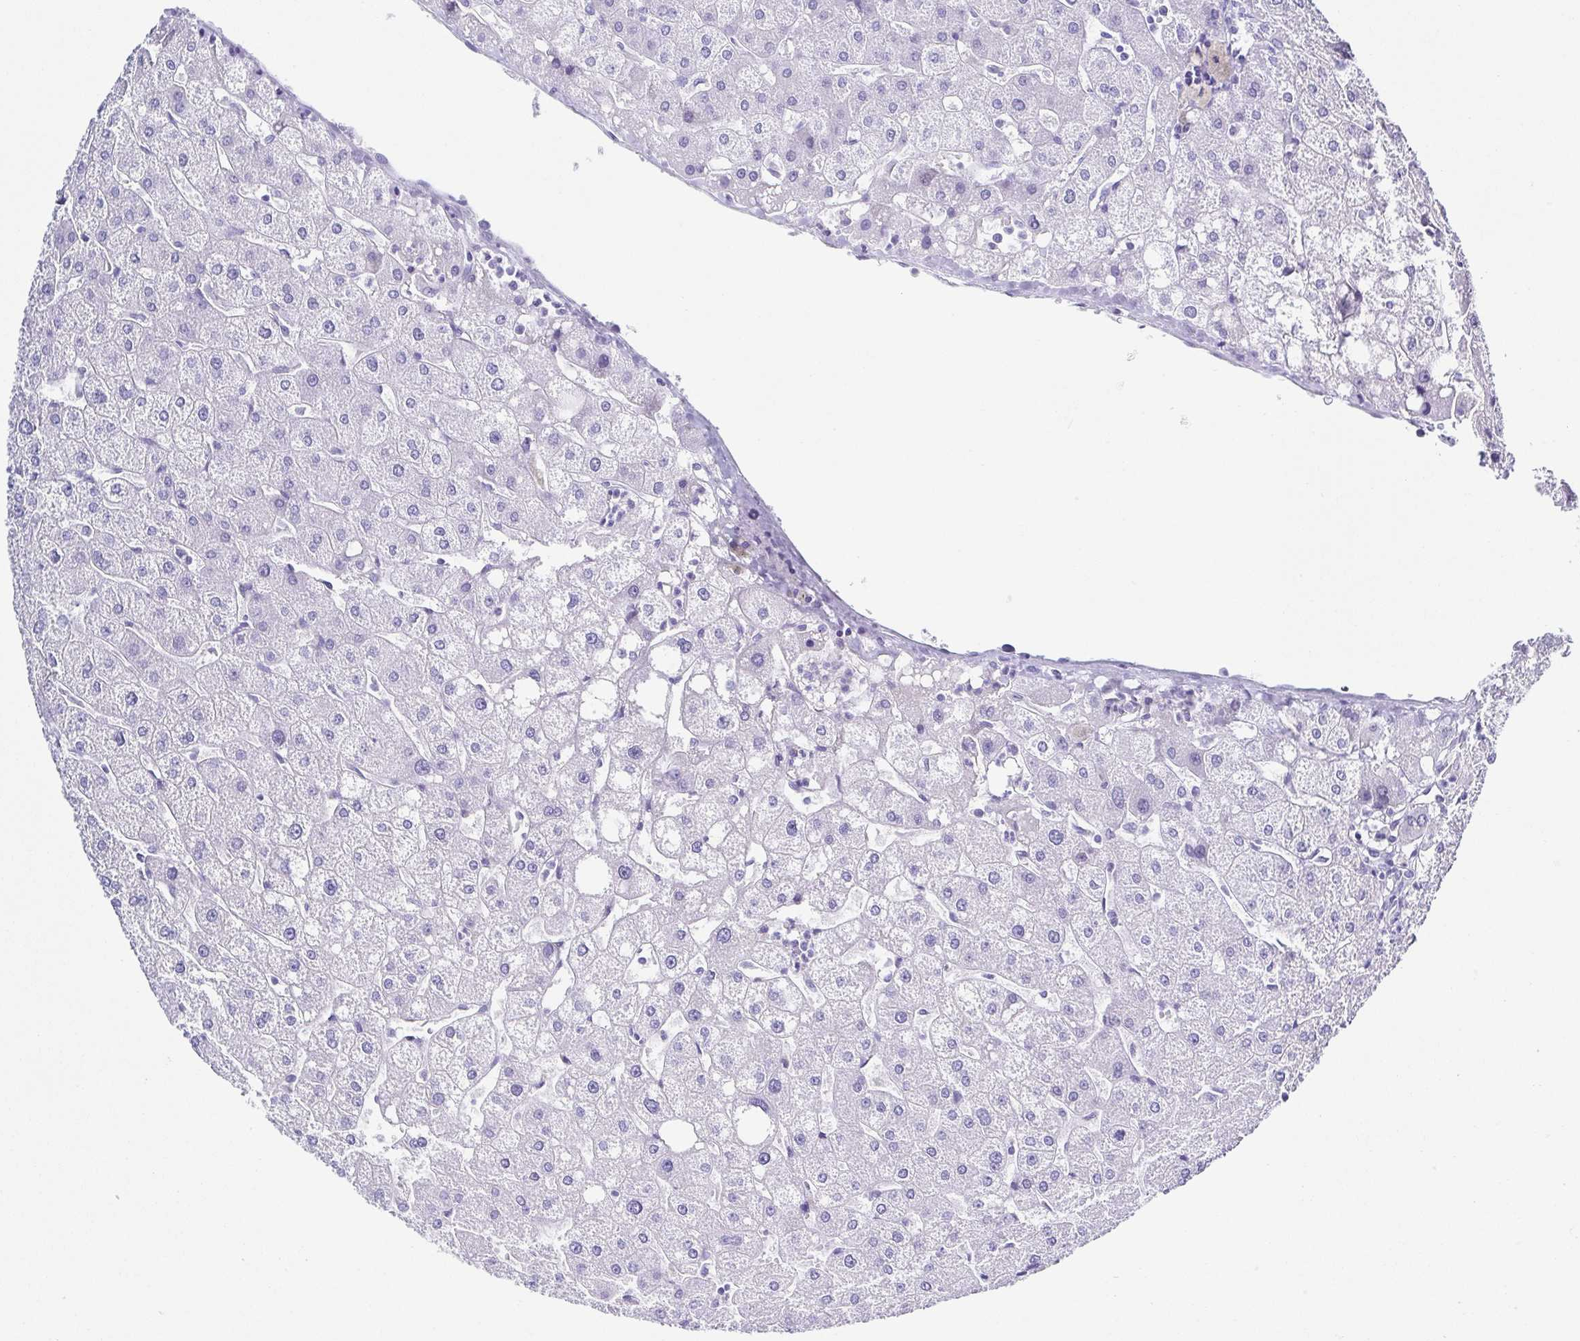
{"staining": {"intensity": "negative", "quantity": "none", "location": "none"}, "tissue": "liver", "cell_type": "Cholangiocytes", "image_type": "normal", "snomed": [{"axis": "morphology", "description": "Normal tissue, NOS"}, {"axis": "topography", "description": "Liver"}], "caption": "Immunohistochemical staining of unremarkable human liver demonstrates no significant positivity in cholangiocytes. Nuclei are stained in blue.", "gene": "TNNT2", "patient": {"sex": "male", "age": 67}}